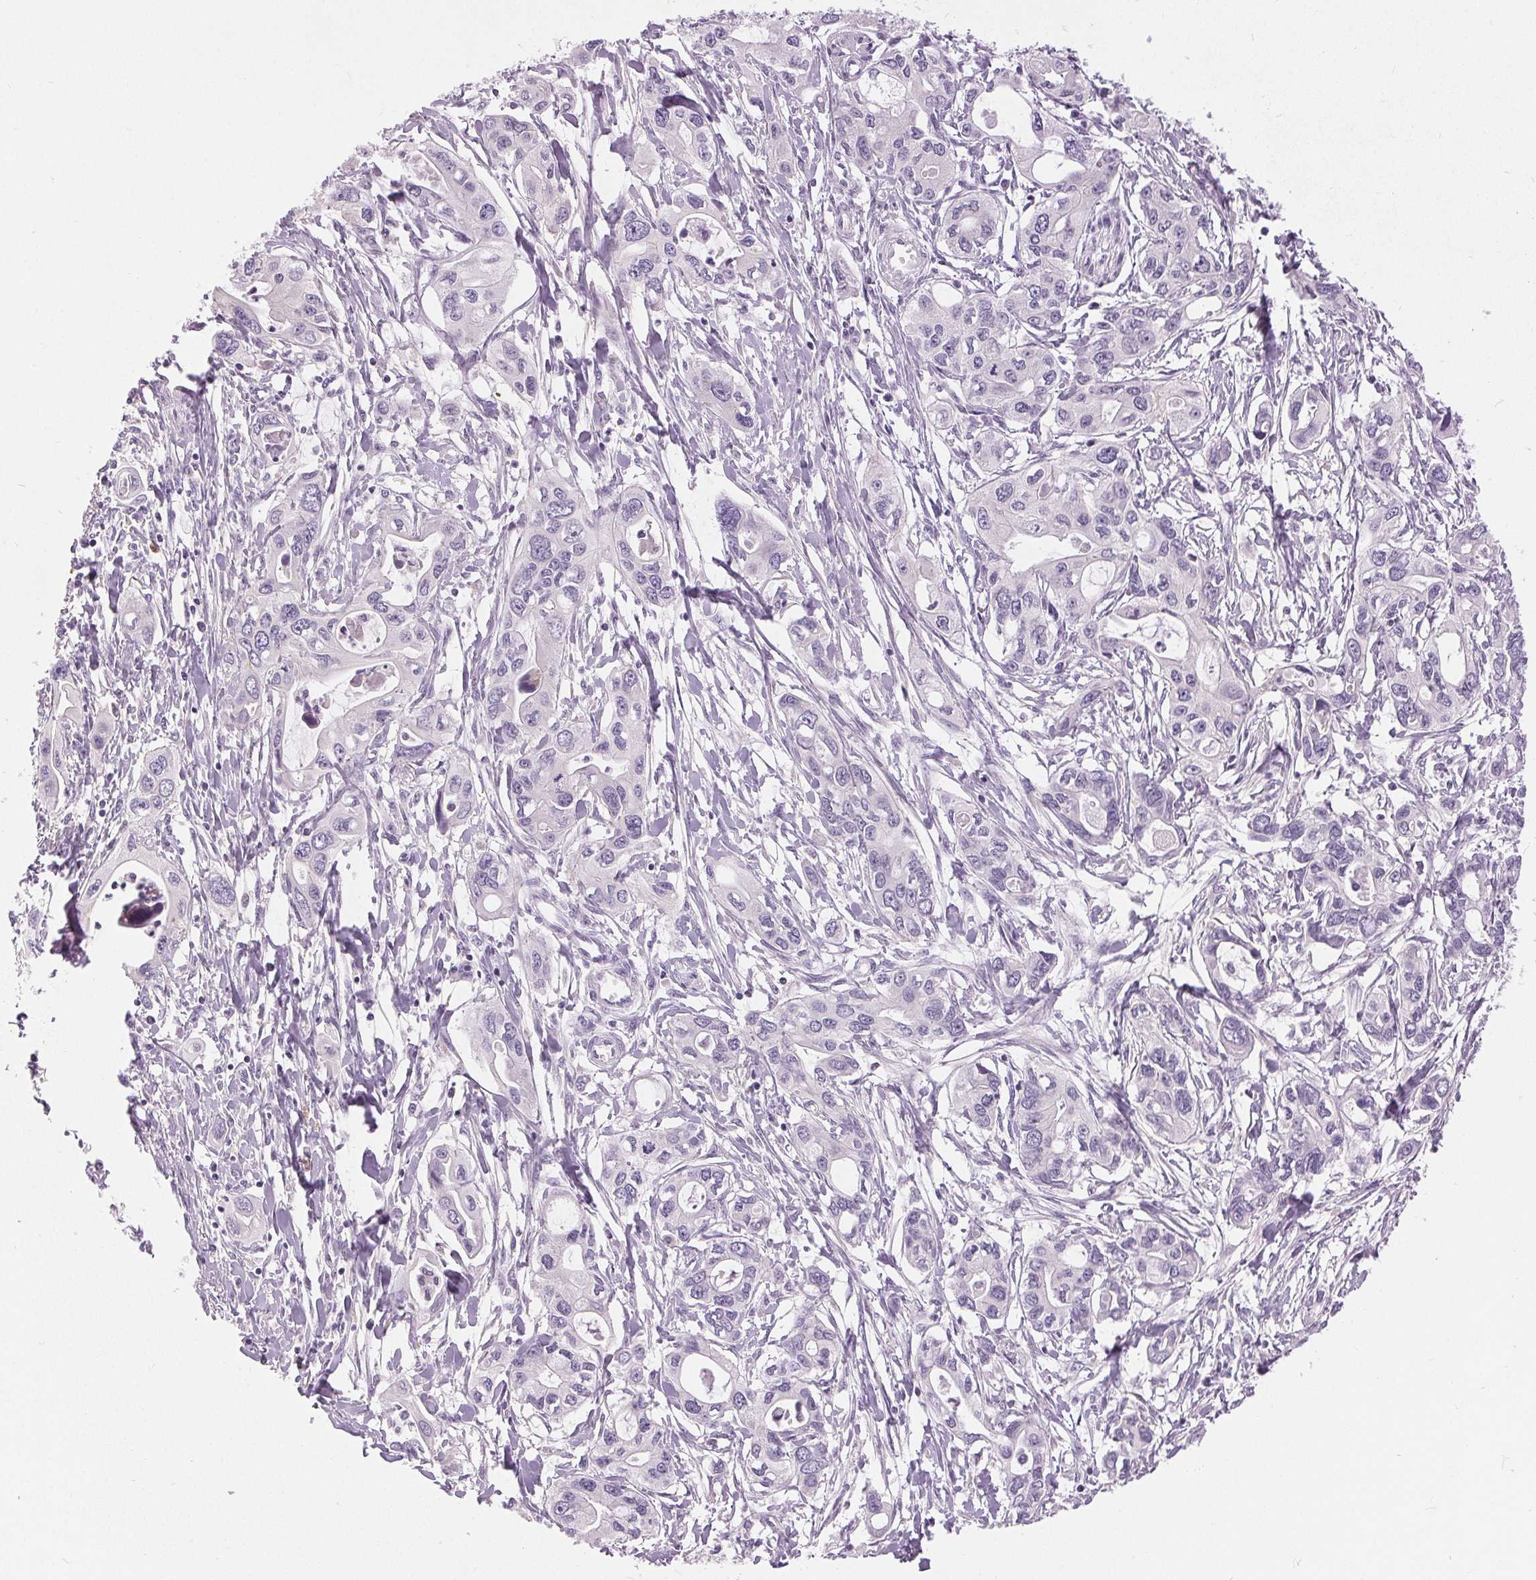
{"staining": {"intensity": "negative", "quantity": "none", "location": "none"}, "tissue": "pancreatic cancer", "cell_type": "Tumor cells", "image_type": "cancer", "snomed": [{"axis": "morphology", "description": "Adenocarcinoma, NOS"}, {"axis": "topography", "description": "Pancreas"}], "caption": "This is an IHC photomicrograph of human pancreatic cancer (adenocarcinoma). There is no expression in tumor cells.", "gene": "DSG3", "patient": {"sex": "male", "age": 60}}